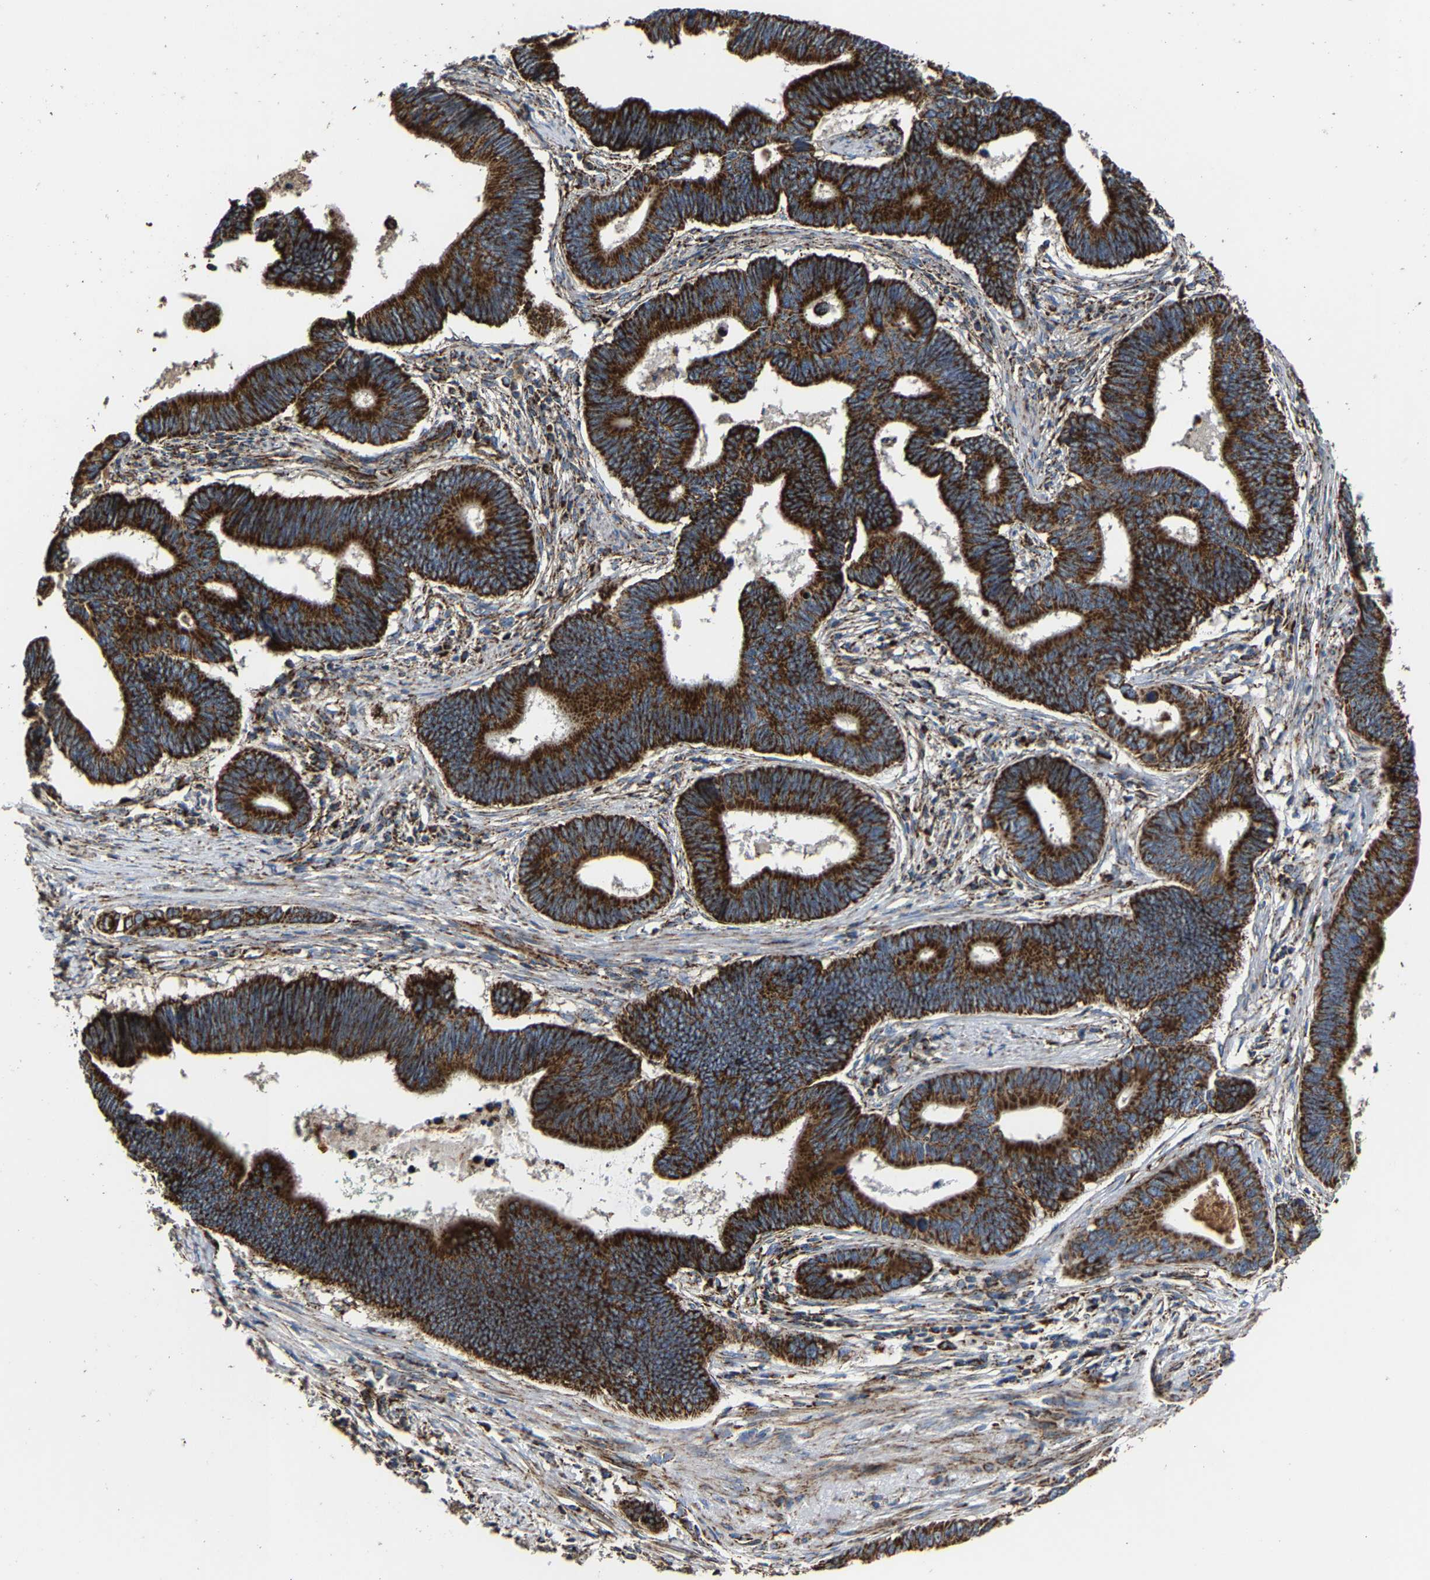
{"staining": {"intensity": "strong", "quantity": ">75%", "location": "cytoplasmic/membranous"}, "tissue": "pancreatic cancer", "cell_type": "Tumor cells", "image_type": "cancer", "snomed": [{"axis": "morphology", "description": "Adenocarcinoma, NOS"}, {"axis": "topography", "description": "Pancreas"}], "caption": "A high-resolution image shows immunohistochemistry staining of pancreatic cancer (adenocarcinoma), which shows strong cytoplasmic/membranous expression in about >75% of tumor cells.", "gene": "NDUFV3", "patient": {"sex": "female", "age": 70}}